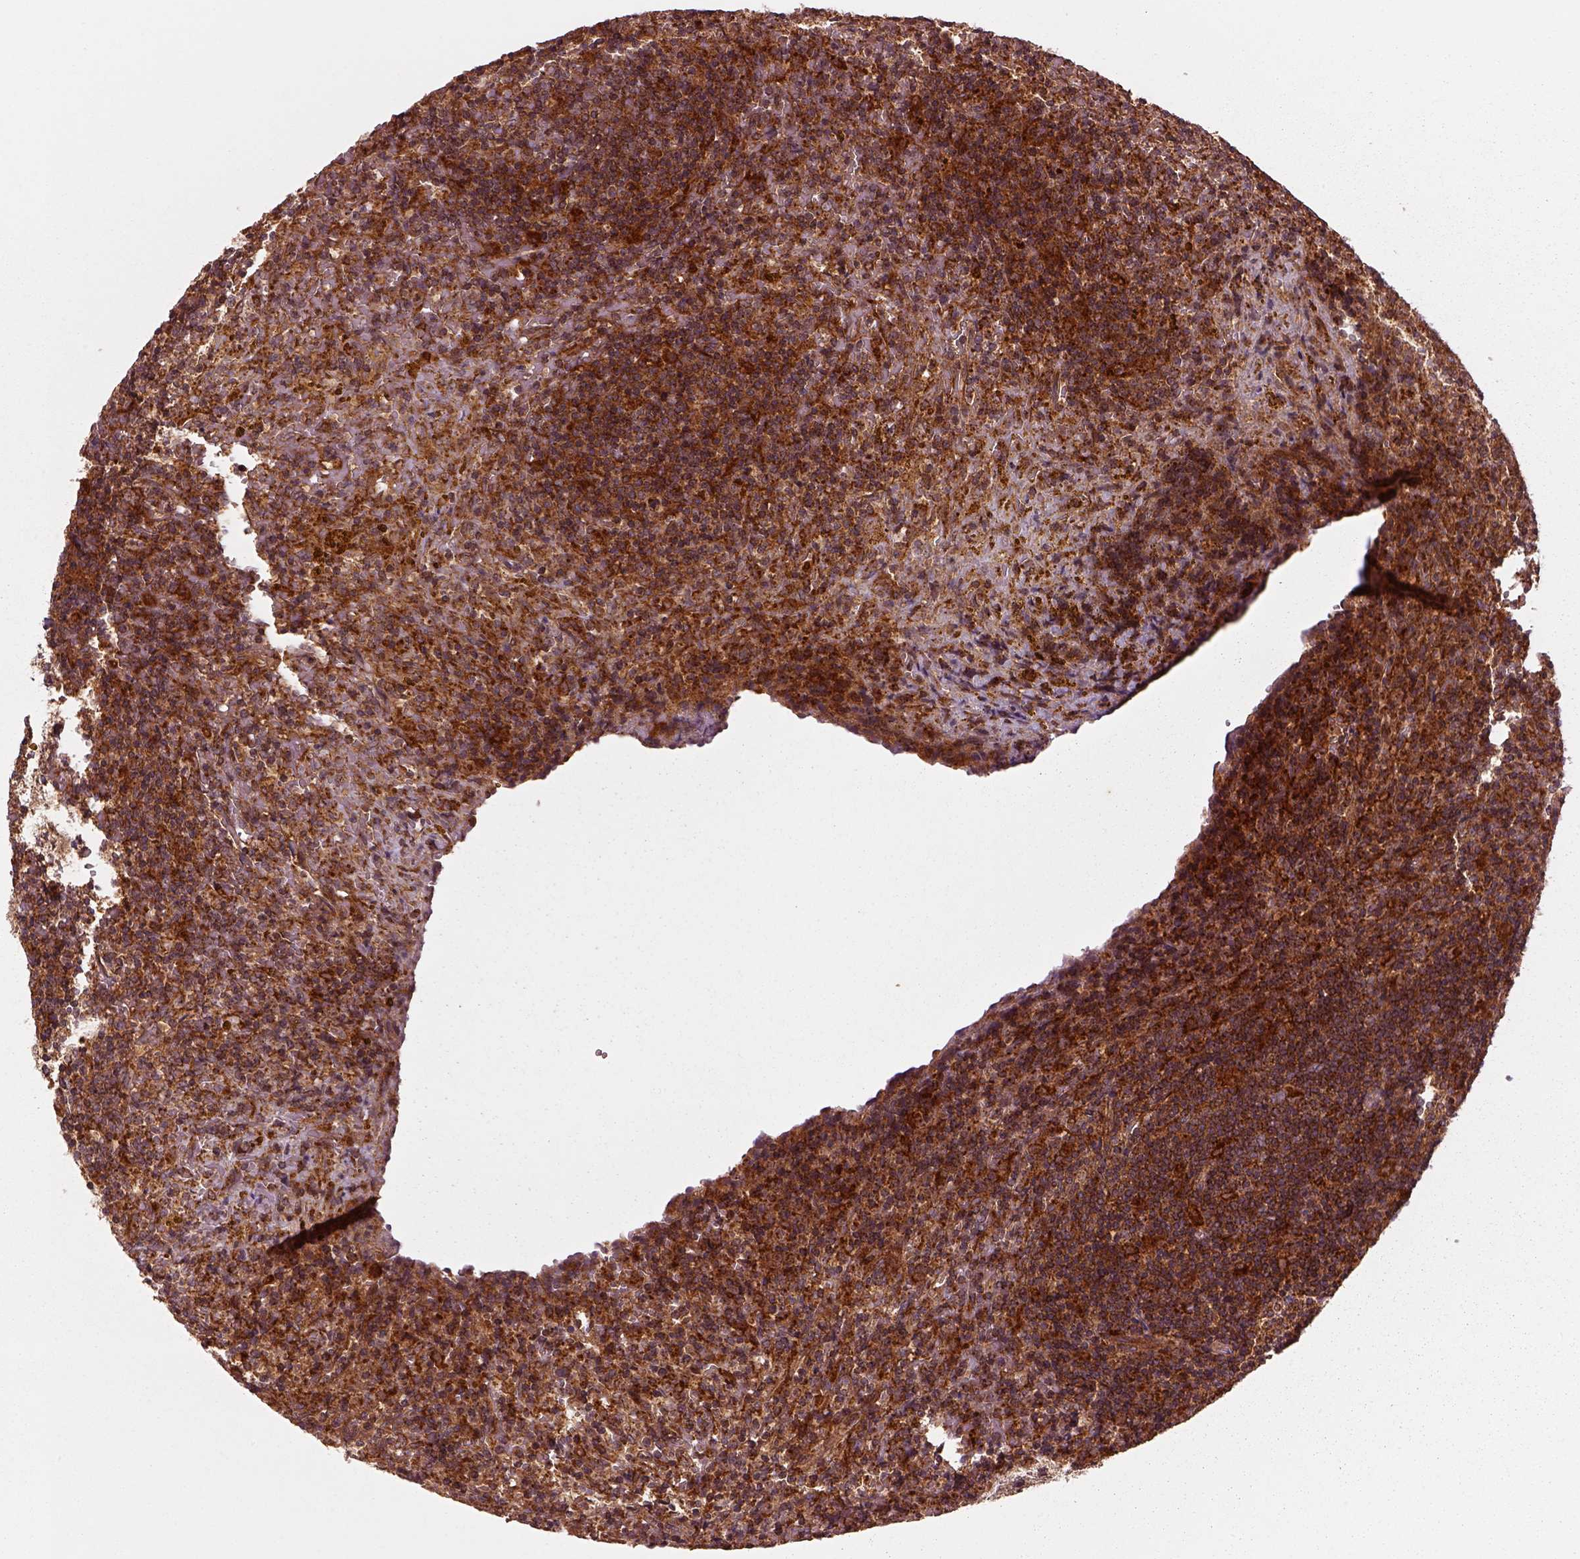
{"staining": {"intensity": "strong", "quantity": ">75%", "location": "cytoplasmic/membranous"}, "tissue": "lymphoma", "cell_type": "Tumor cells", "image_type": "cancer", "snomed": [{"axis": "morphology", "description": "Malignant lymphoma, non-Hodgkin's type, Low grade"}, {"axis": "topography", "description": "Spleen"}], "caption": "Immunohistochemical staining of low-grade malignant lymphoma, non-Hodgkin's type demonstrates strong cytoplasmic/membranous protein expression in about >75% of tumor cells.", "gene": "WASHC2A", "patient": {"sex": "female", "age": 70}}